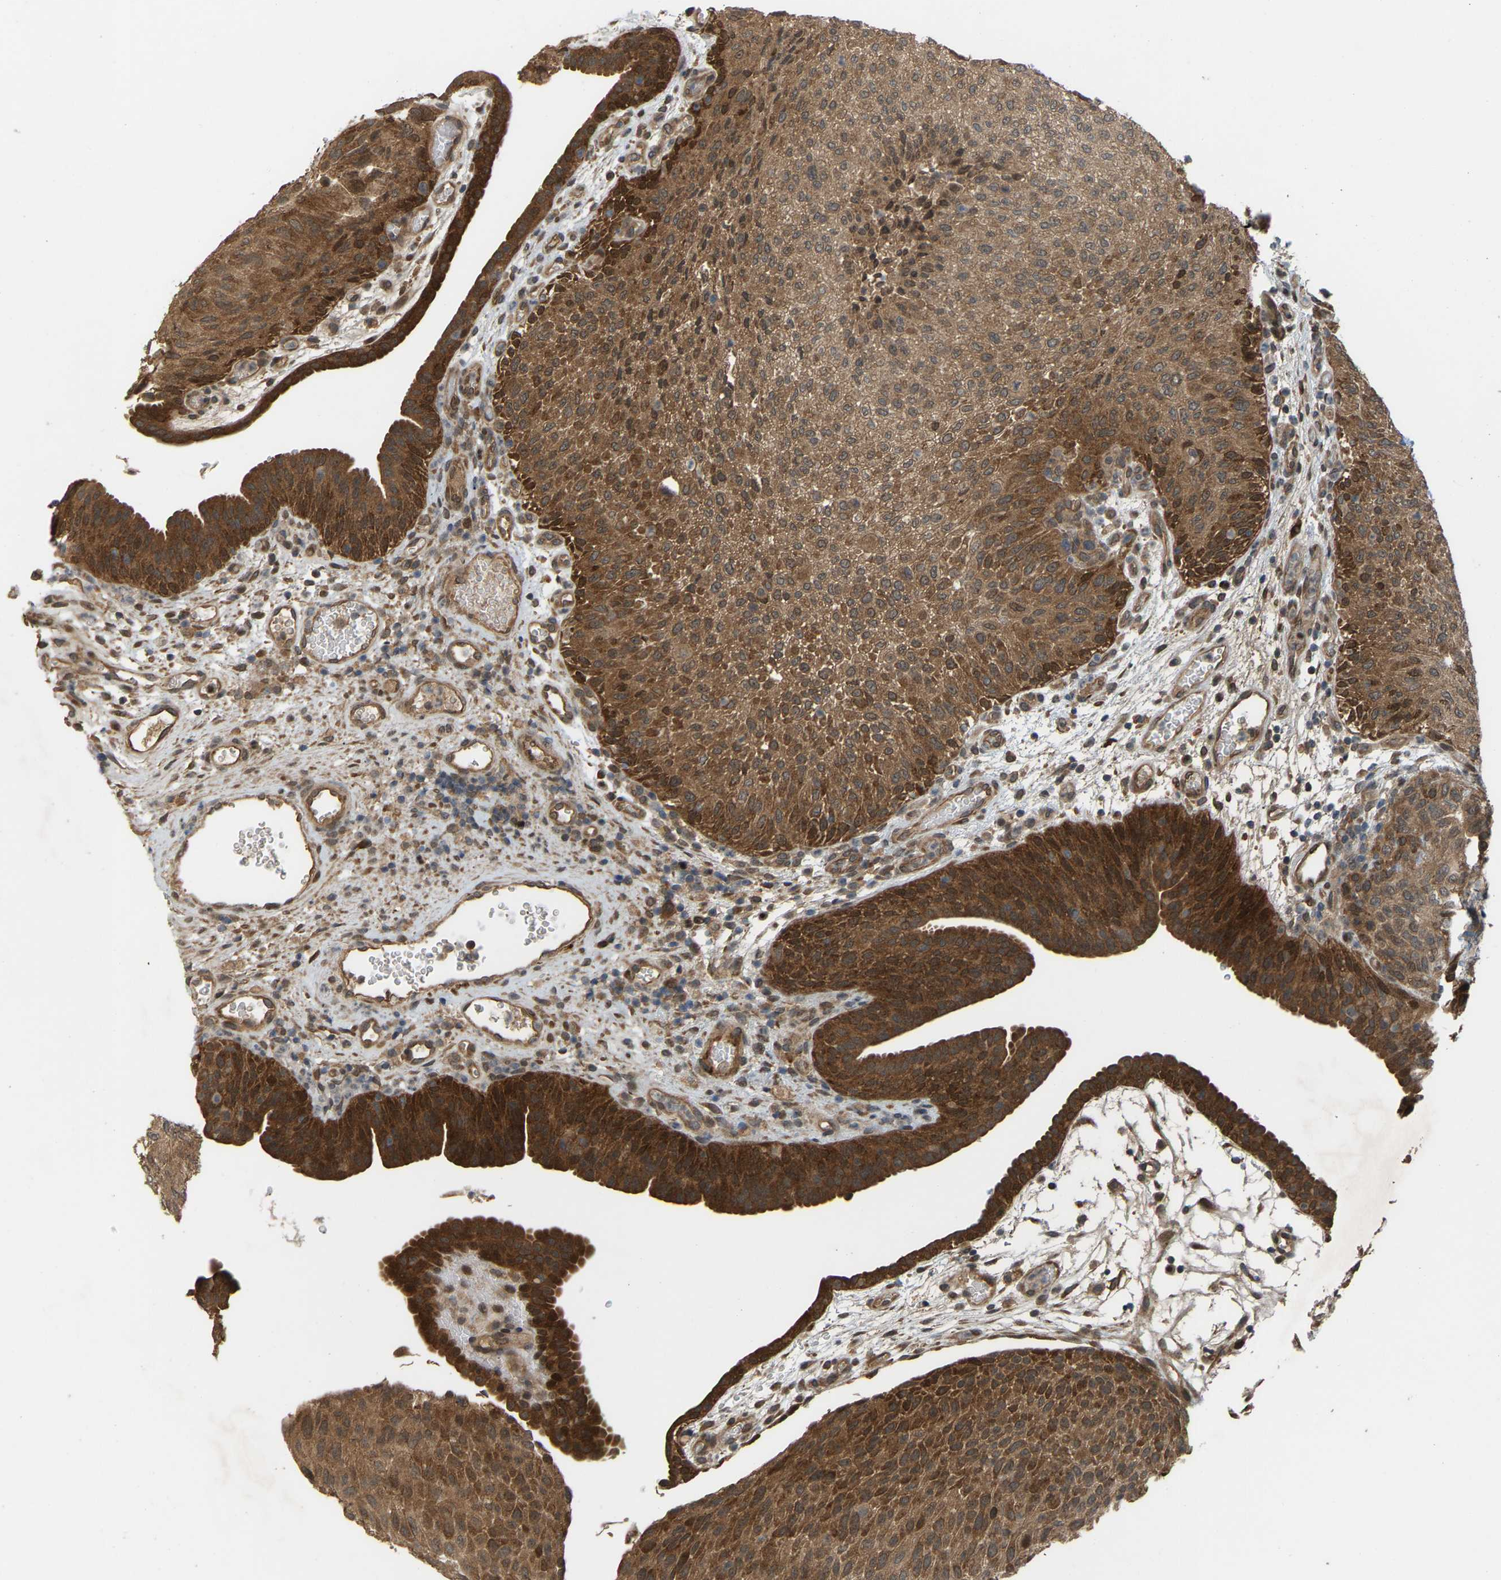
{"staining": {"intensity": "strong", "quantity": ">75%", "location": "cytoplasmic/membranous"}, "tissue": "urothelial cancer", "cell_type": "Tumor cells", "image_type": "cancer", "snomed": [{"axis": "morphology", "description": "Urothelial carcinoma, Low grade"}, {"axis": "morphology", "description": "Urothelial carcinoma, High grade"}, {"axis": "topography", "description": "Urinary bladder"}], "caption": "Immunohistochemical staining of urothelial cancer displays high levels of strong cytoplasmic/membranous protein staining in about >75% of tumor cells.", "gene": "CROT", "patient": {"sex": "male", "age": 35}}